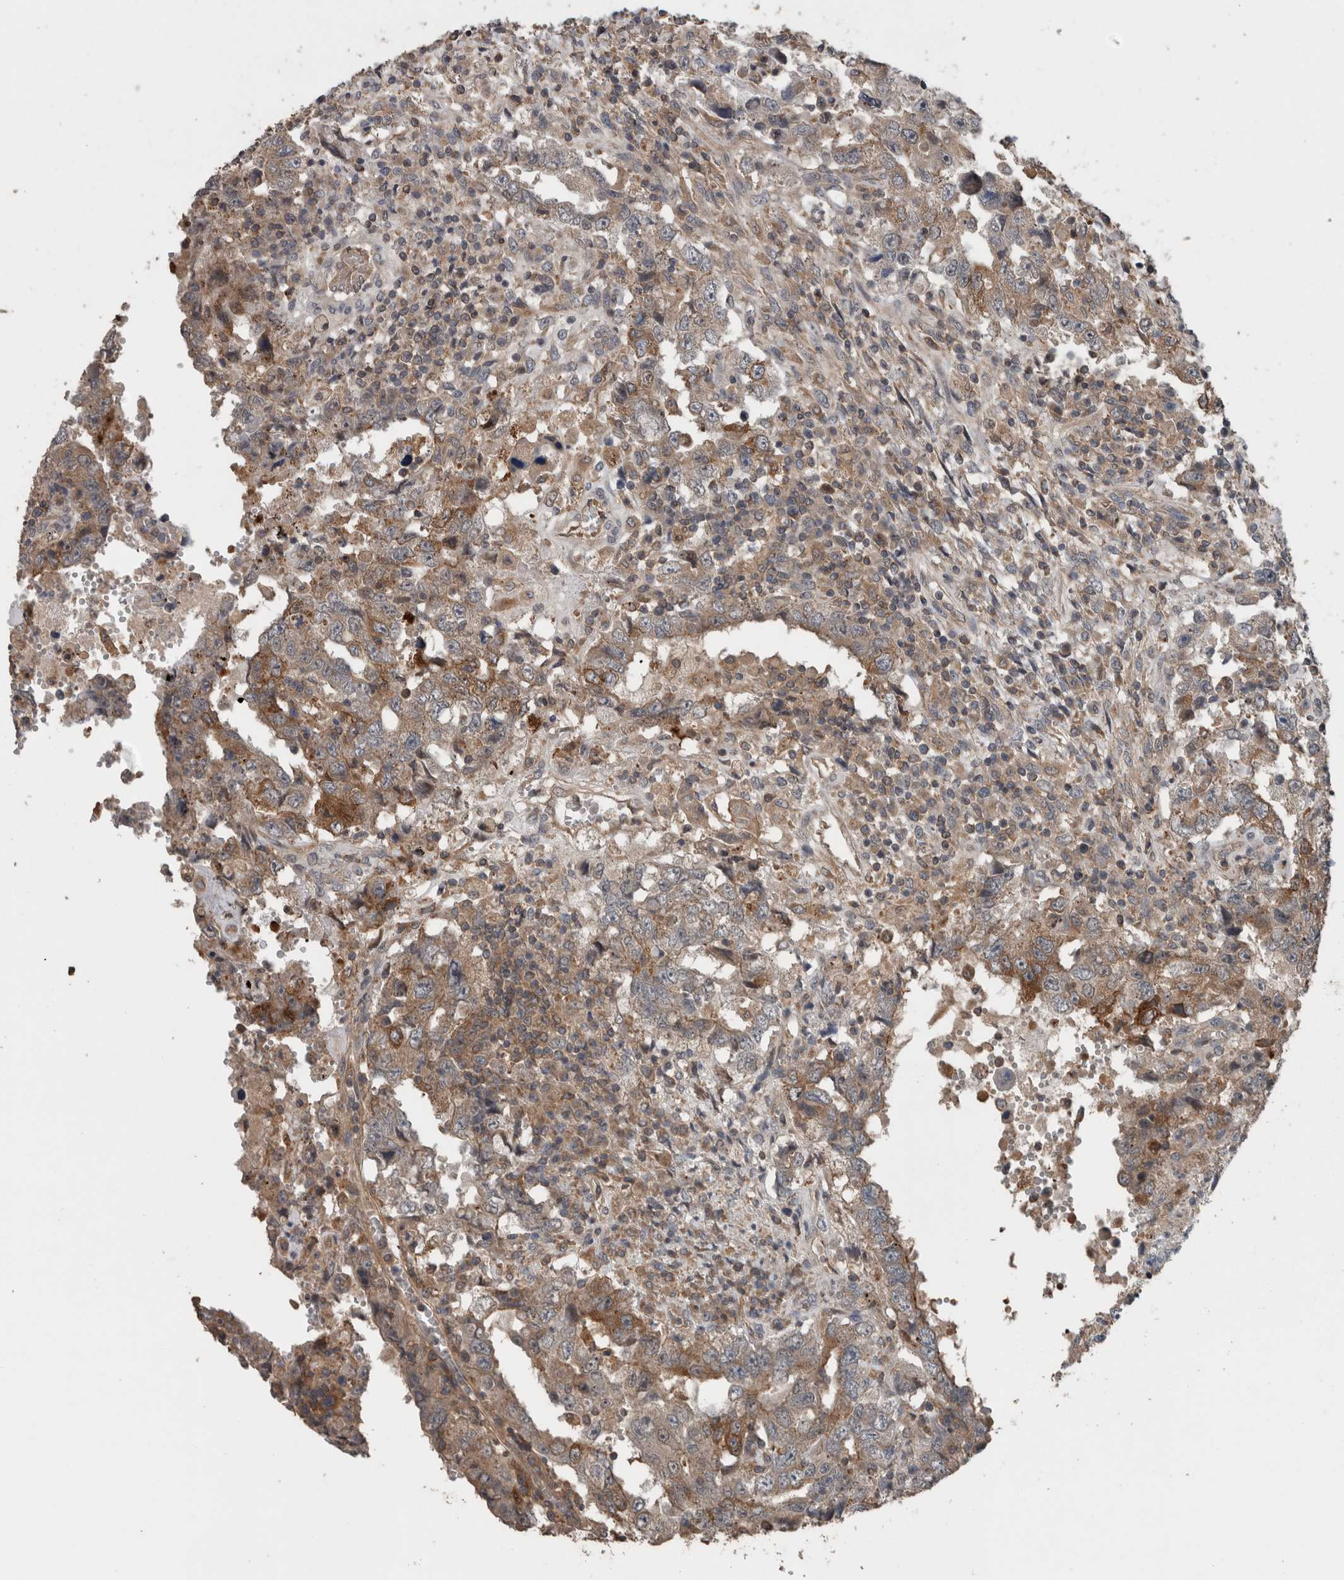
{"staining": {"intensity": "weak", "quantity": ">75%", "location": "cytoplasmic/membranous"}, "tissue": "testis cancer", "cell_type": "Tumor cells", "image_type": "cancer", "snomed": [{"axis": "morphology", "description": "Carcinoma, Embryonal, NOS"}, {"axis": "topography", "description": "Testis"}], "caption": "Protein staining exhibits weak cytoplasmic/membranous positivity in approximately >75% of tumor cells in testis embryonal carcinoma.", "gene": "RIOK3", "patient": {"sex": "male", "age": 26}}